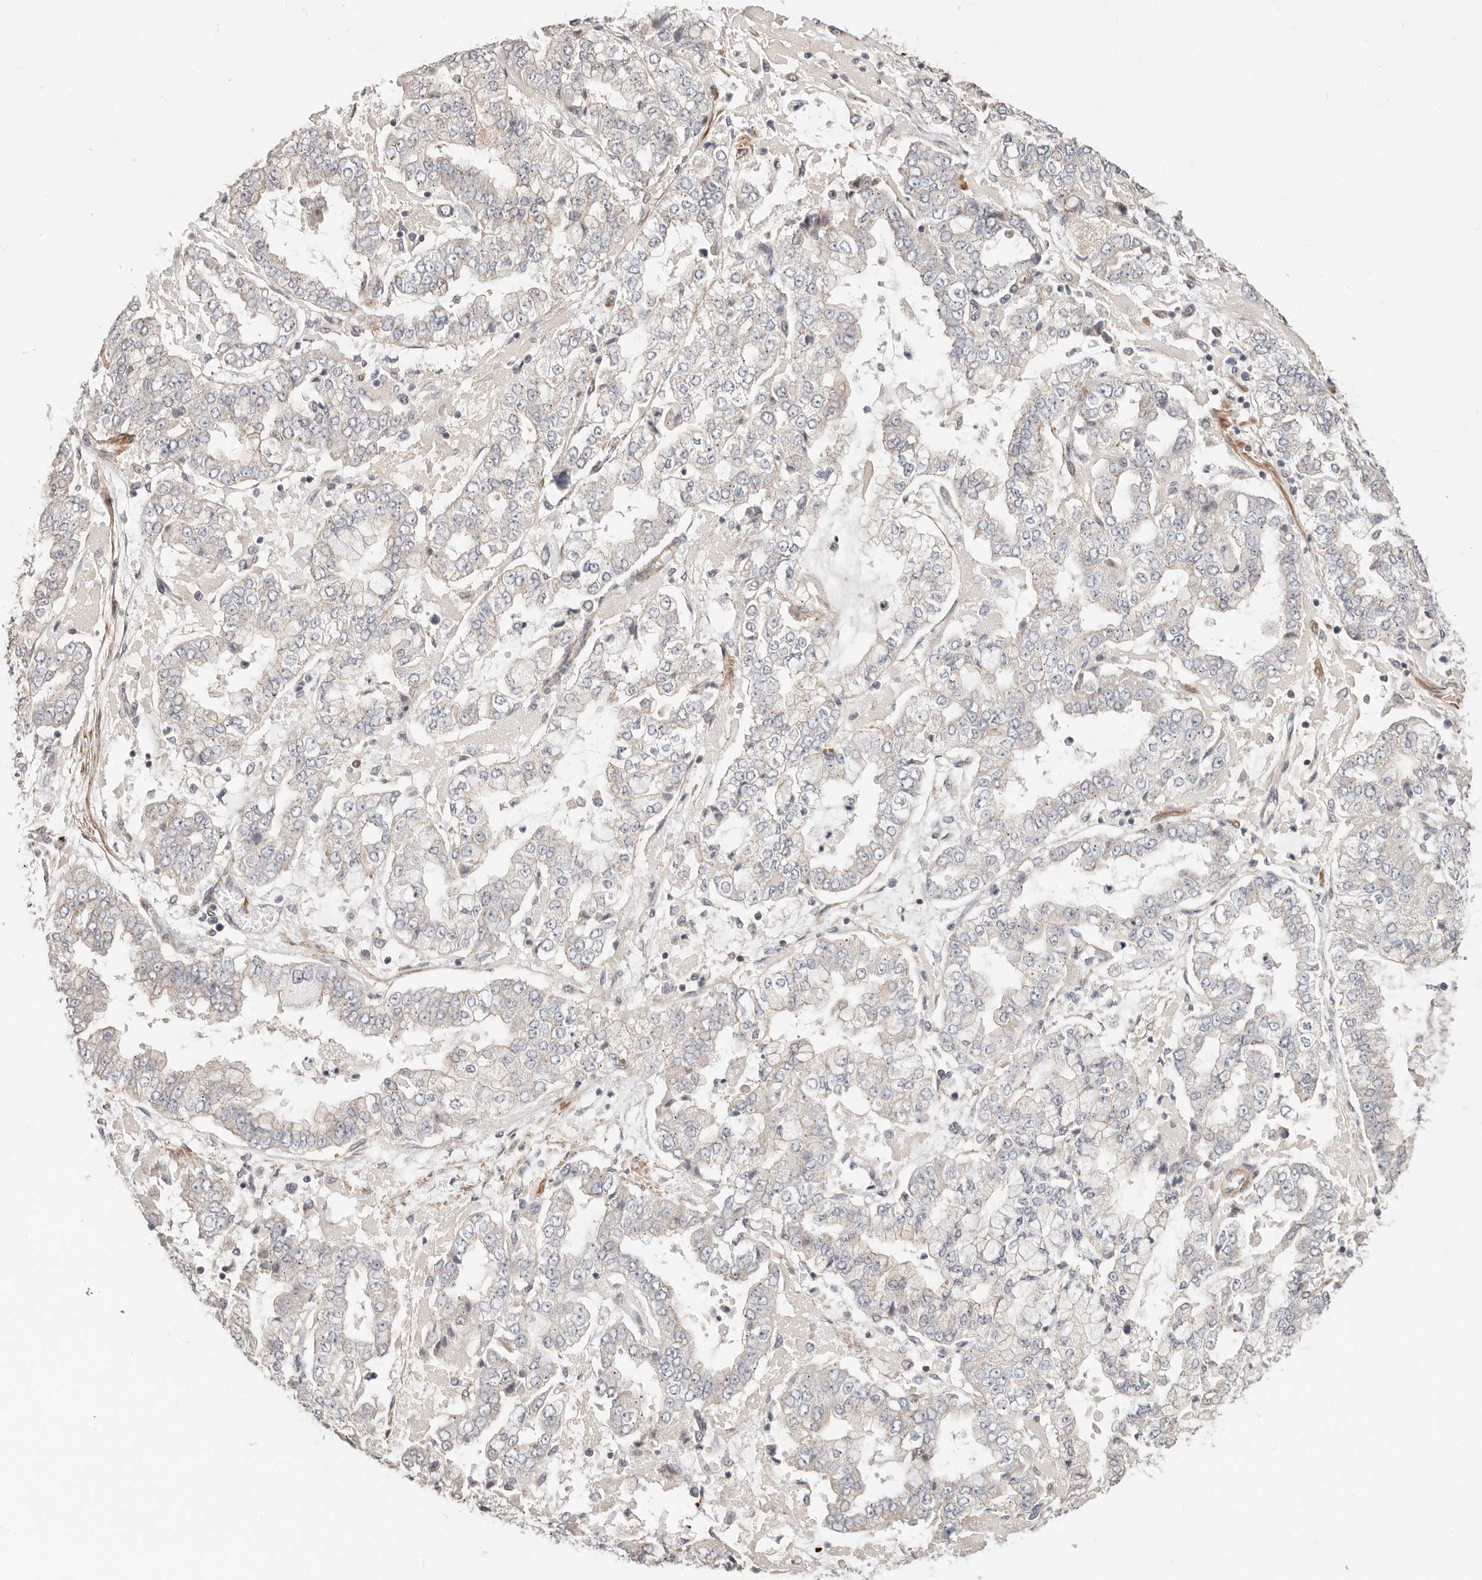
{"staining": {"intensity": "negative", "quantity": "none", "location": "none"}, "tissue": "stomach cancer", "cell_type": "Tumor cells", "image_type": "cancer", "snomed": [{"axis": "morphology", "description": "Adenocarcinoma, NOS"}, {"axis": "topography", "description": "Stomach"}], "caption": "Tumor cells are negative for brown protein staining in stomach cancer (adenocarcinoma). (DAB IHC, high magnification).", "gene": "ZRANB1", "patient": {"sex": "male", "age": 76}}